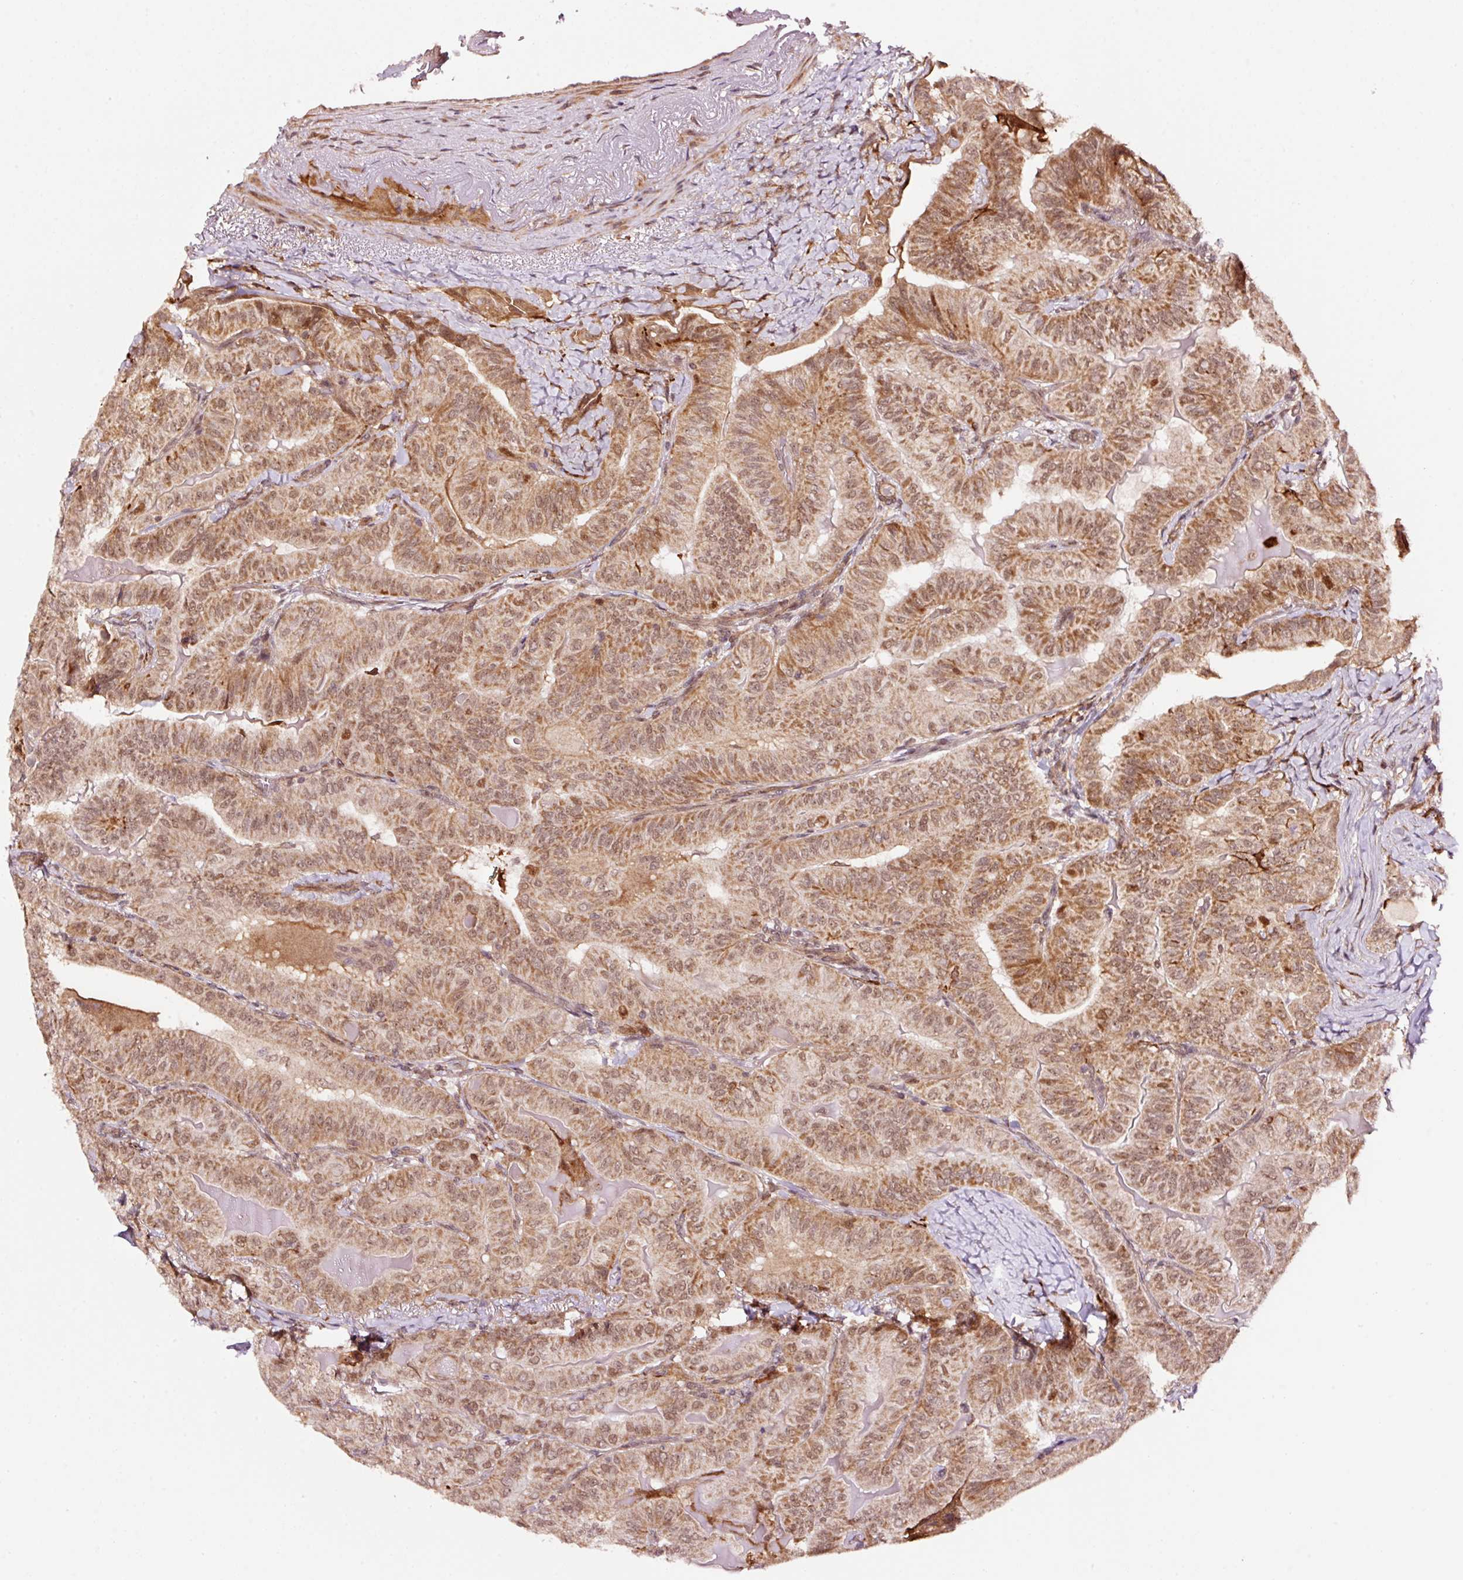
{"staining": {"intensity": "moderate", "quantity": ">75%", "location": "cytoplasmic/membranous,nuclear"}, "tissue": "thyroid cancer", "cell_type": "Tumor cells", "image_type": "cancer", "snomed": [{"axis": "morphology", "description": "Papillary adenocarcinoma, NOS"}, {"axis": "topography", "description": "Thyroid gland"}], "caption": "A micrograph showing moderate cytoplasmic/membranous and nuclear positivity in approximately >75% of tumor cells in thyroid cancer, as visualized by brown immunohistochemical staining.", "gene": "RFC4", "patient": {"sex": "female", "age": 68}}